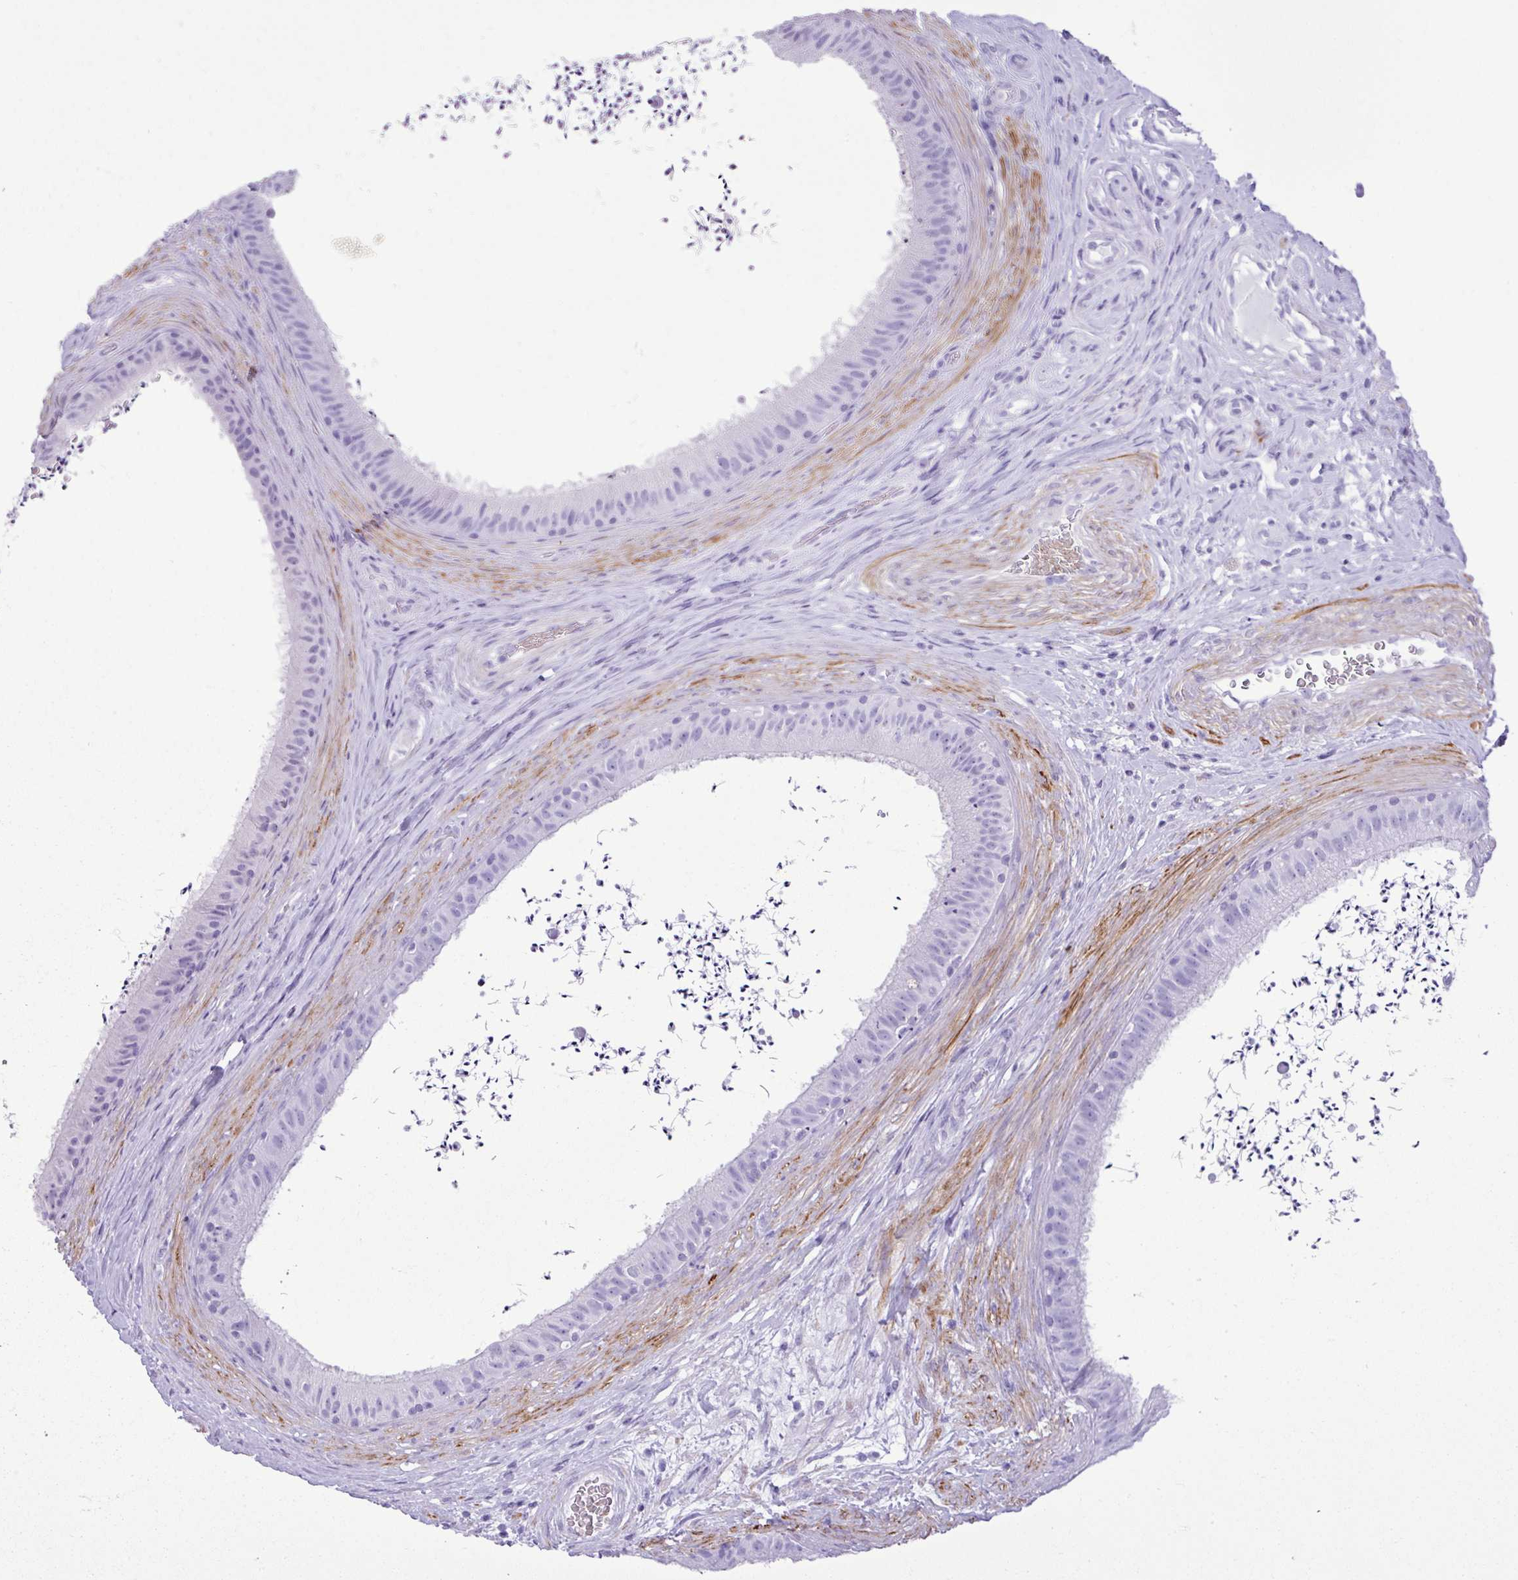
{"staining": {"intensity": "negative", "quantity": "none", "location": "none"}, "tissue": "epididymis", "cell_type": "Glandular cells", "image_type": "normal", "snomed": [{"axis": "morphology", "description": "Normal tissue, NOS"}, {"axis": "topography", "description": "Testis"}, {"axis": "topography", "description": "Epididymis"}], "caption": "An immunohistochemistry (IHC) image of unremarkable epididymis is shown. There is no staining in glandular cells of epididymis.", "gene": "ZSCAN5A", "patient": {"sex": "male", "age": 41}}